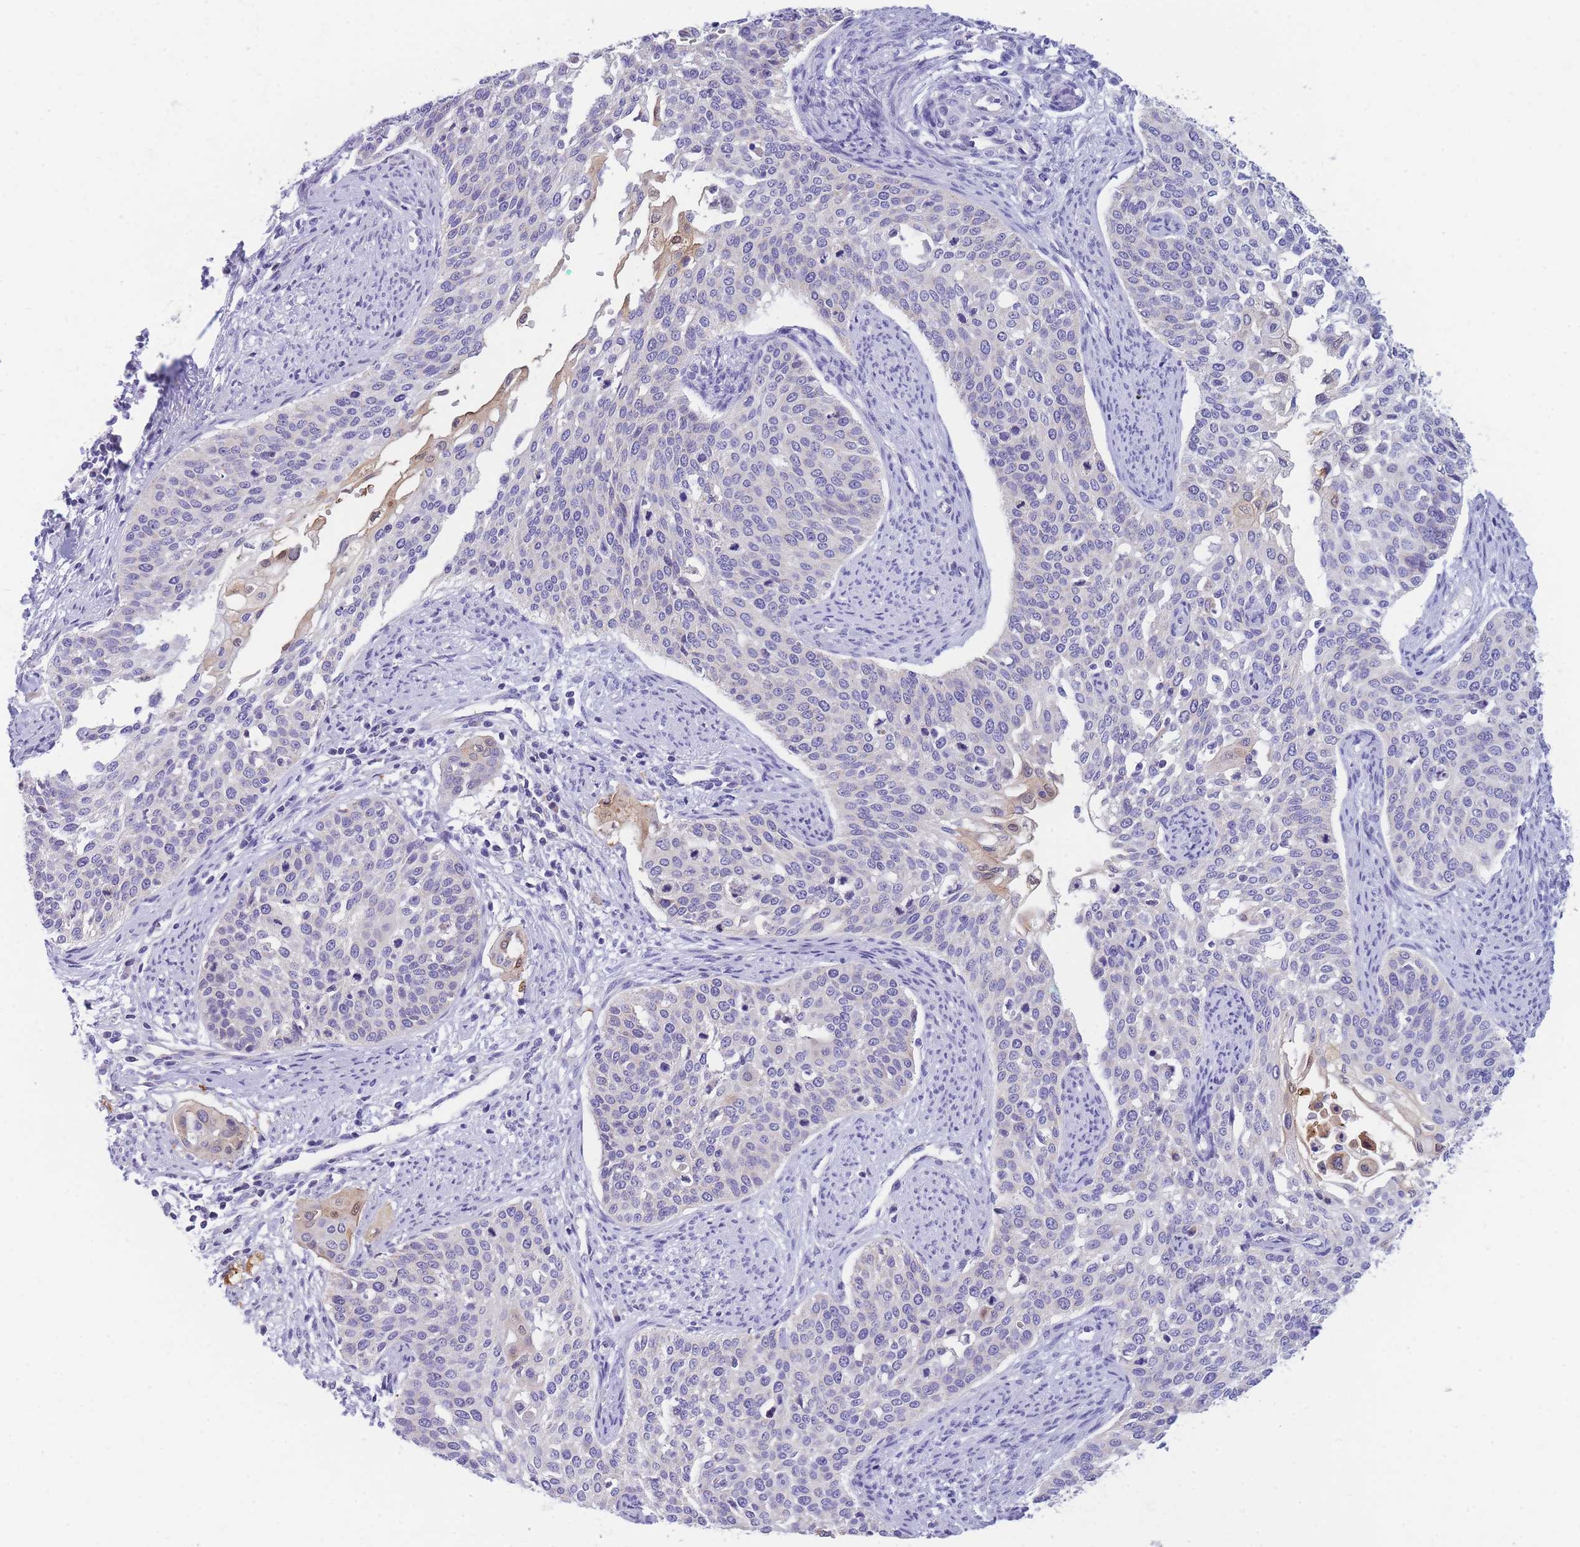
{"staining": {"intensity": "negative", "quantity": "none", "location": "none"}, "tissue": "cervical cancer", "cell_type": "Tumor cells", "image_type": "cancer", "snomed": [{"axis": "morphology", "description": "Squamous cell carcinoma, NOS"}, {"axis": "topography", "description": "Cervix"}], "caption": "High magnification brightfield microscopy of cervical cancer (squamous cell carcinoma) stained with DAB (brown) and counterstained with hematoxylin (blue): tumor cells show no significant expression.", "gene": "DHRS11", "patient": {"sex": "female", "age": 44}}